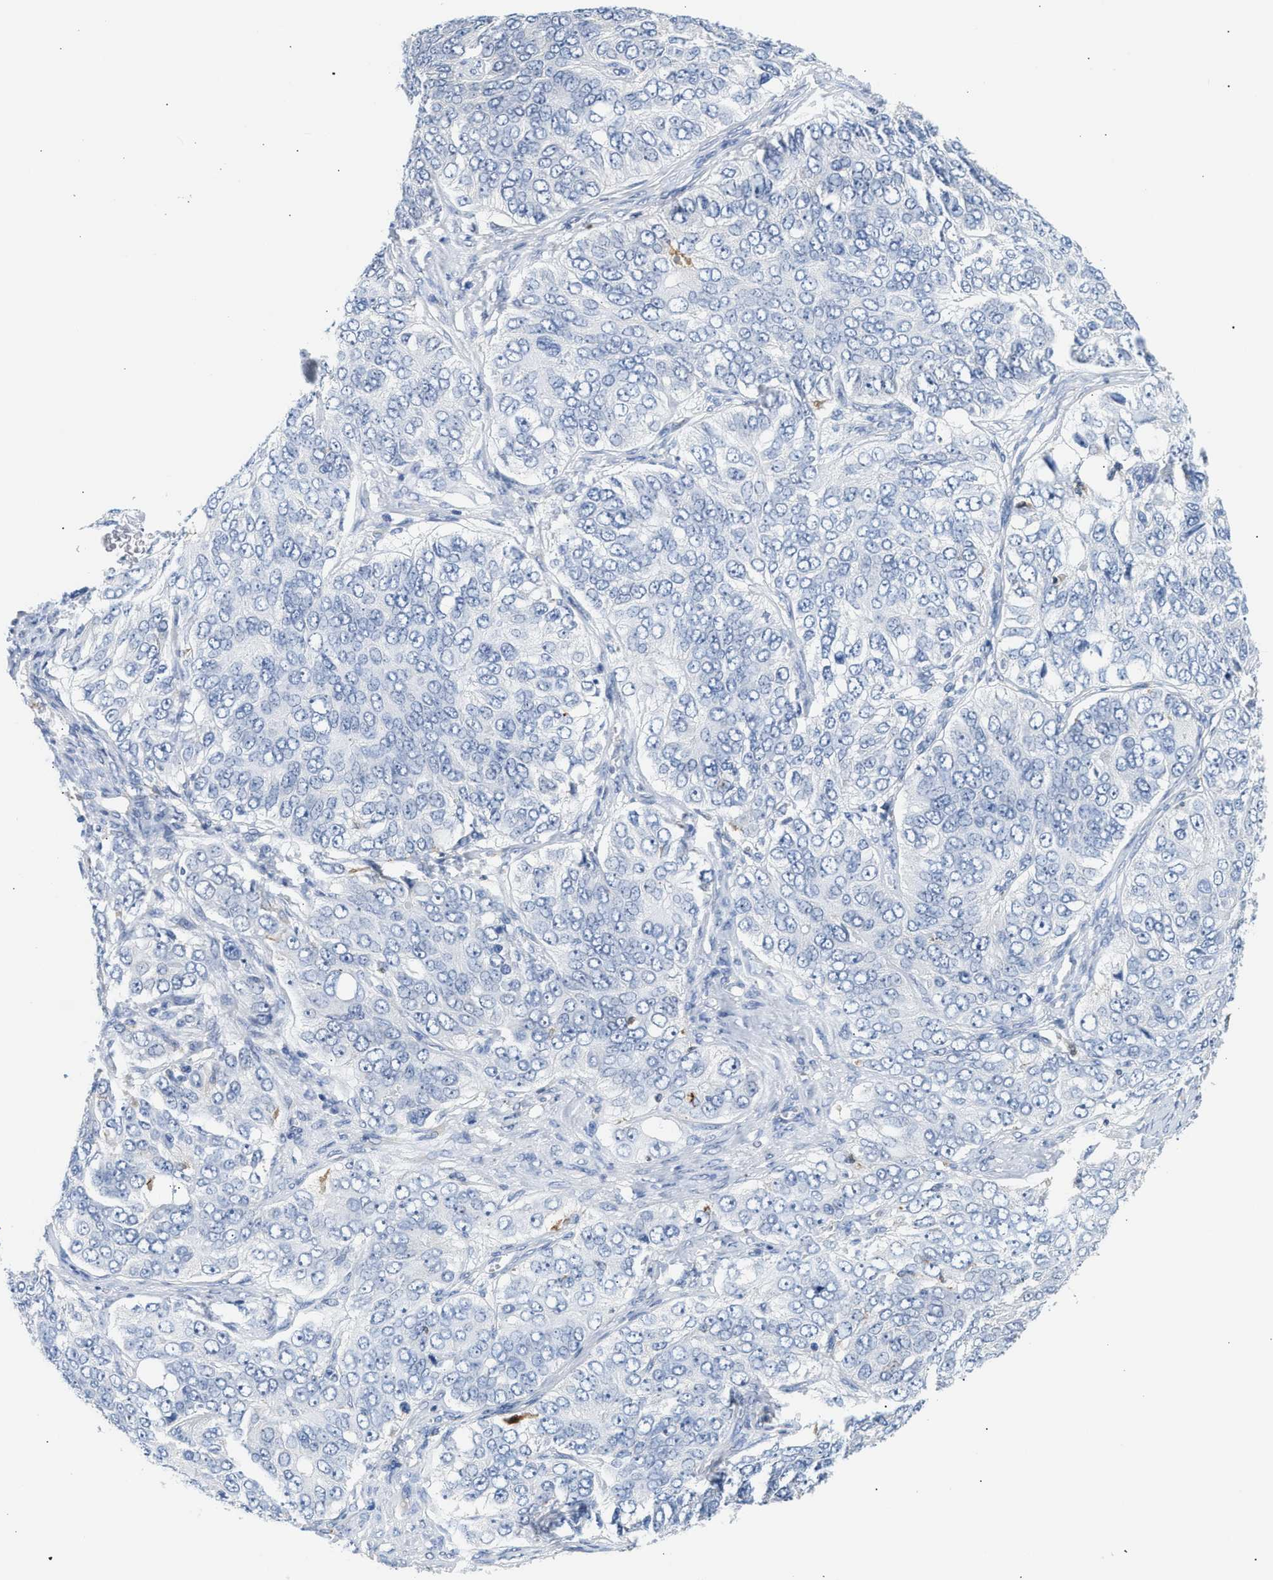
{"staining": {"intensity": "negative", "quantity": "none", "location": "none"}, "tissue": "ovarian cancer", "cell_type": "Tumor cells", "image_type": "cancer", "snomed": [{"axis": "morphology", "description": "Carcinoma, endometroid"}, {"axis": "topography", "description": "Ovary"}], "caption": "IHC histopathology image of neoplastic tissue: ovarian cancer stained with DAB (3,3'-diaminobenzidine) reveals no significant protein expression in tumor cells.", "gene": "PPM1L", "patient": {"sex": "female", "age": 51}}